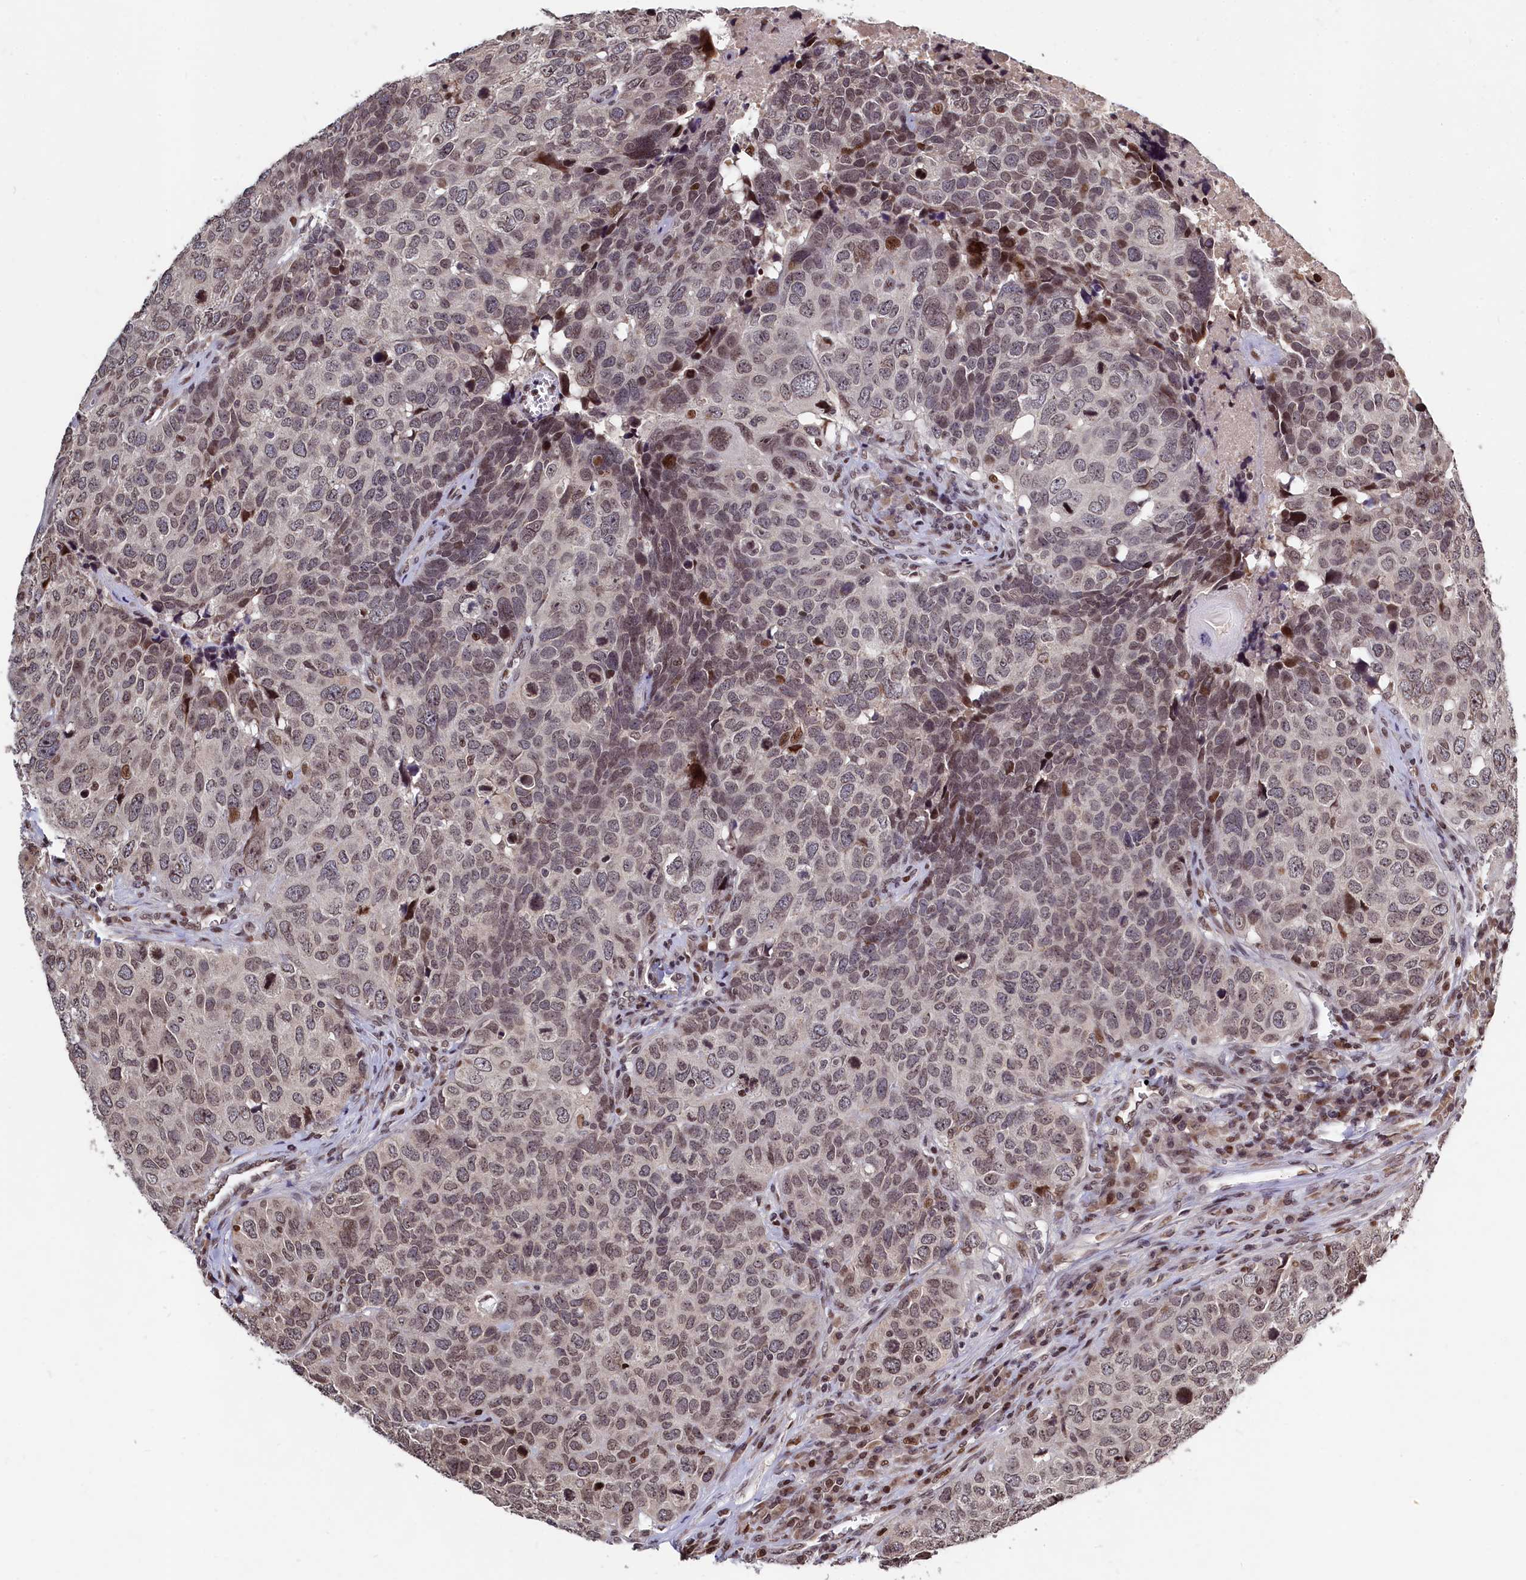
{"staining": {"intensity": "moderate", "quantity": "25%-75%", "location": "cytoplasmic/membranous,nuclear"}, "tissue": "head and neck cancer", "cell_type": "Tumor cells", "image_type": "cancer", "snomed": [{"axis": "morphology", "description": "Squamous cell carcinoma, NOS"}, {"axis": "topography", "description": "Head-Neck"}], "caption": "Squamous cell carcinoma (head and neck) was stained to show a protein in brown. There is medium levels of moderate cytoplasmic/membranous and nuclear positivity in approximately 25%-75% of tumor cells.", "gene": "FAM217B", "patient": {"sex": "male", "age": 66}}